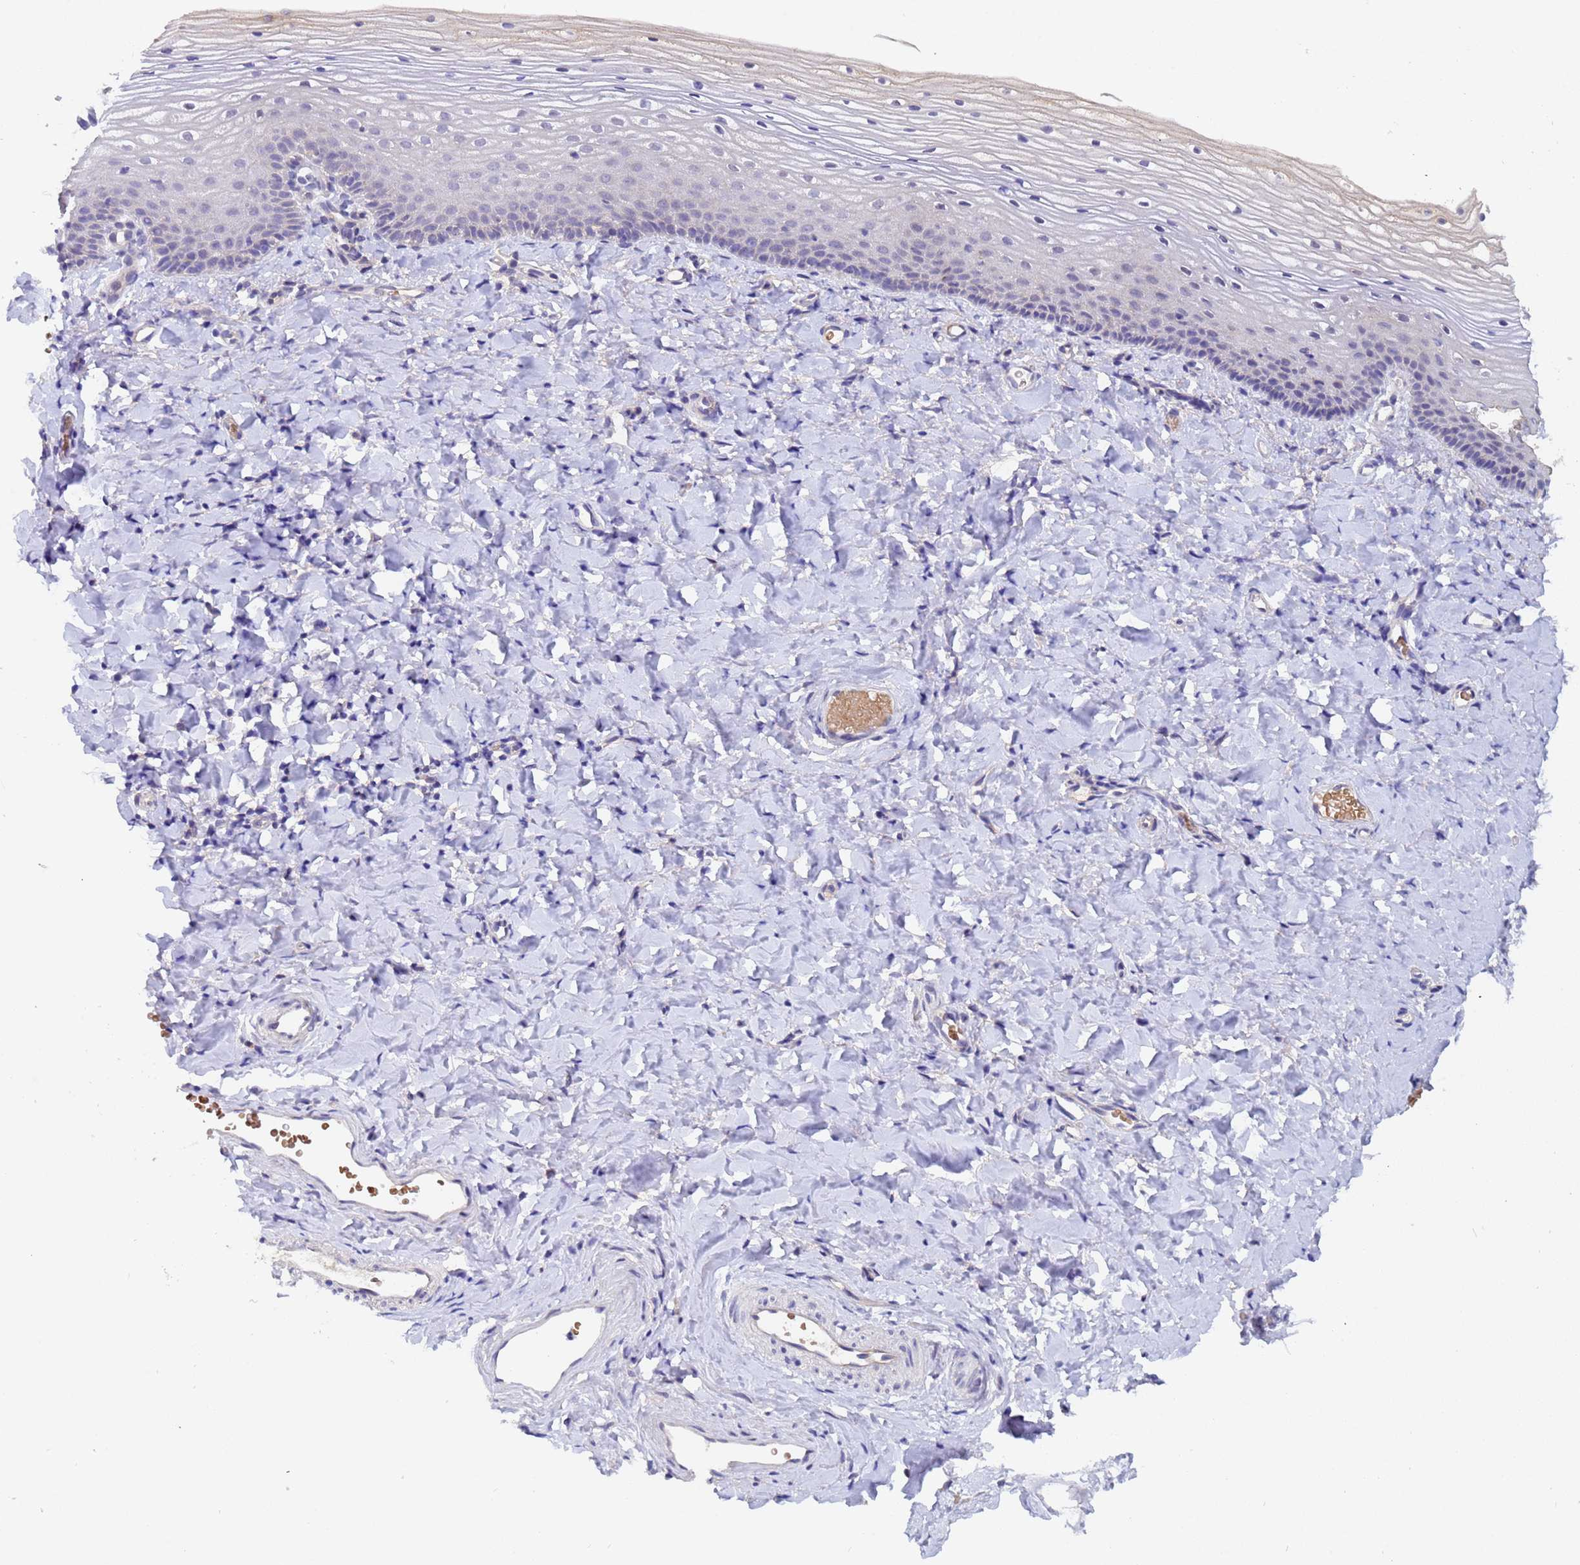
{"staining": {"intensity": "negative", "quantity": "none", "location": "none"}, "tissue": "vagina", "cell_type": "Squamous epithelial cells", "image_type": "normal", "snomed": [{"axis": "morphology", "description": "Normal tissue, NOS"}, {"axis": "topography", "description": "Vagina"}], "caption": "Immunohistochemical staining of unremarkable human vagina displays no significant staining in squamous epithelial cells.", "gene": "IHO1", "patient": {"sex": "female", "age": 60}}